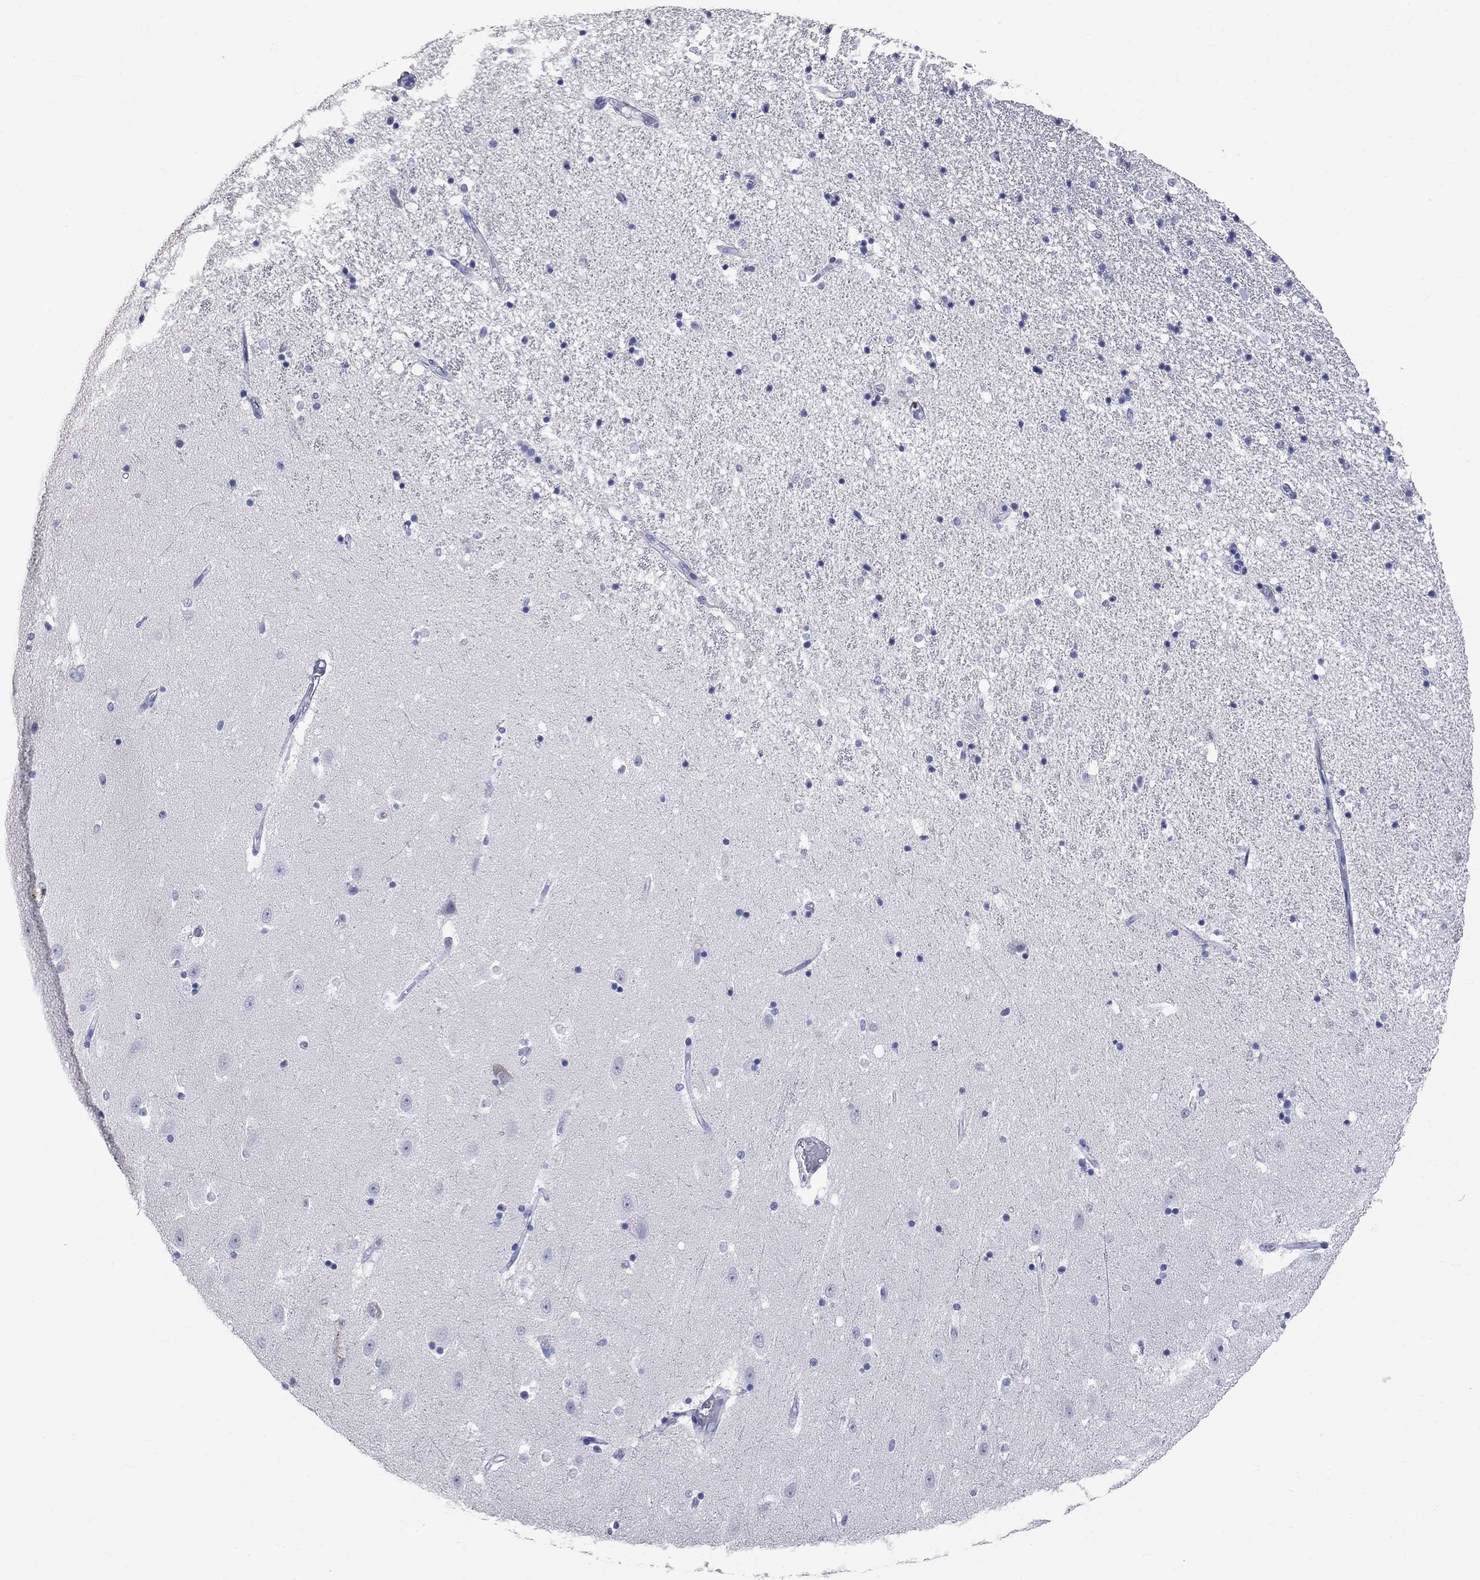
{"staining": {"intensity": "negative", "quantity": "none", "location": "none"}, "tissue": "hippocampus", "cell_type": "Glial cells", "image_type": "normal", "snomed": [{"axis": "morphology", "description": "Normal tissue, NOS"}, {"axis": "topography", "description": "Hippocampus"}], "caption": "The photomicrograph displays no significant expression in glial cells of hippocampus.", "gene": "FAM221B", "patient": {"sex": "male", "age": 49}}